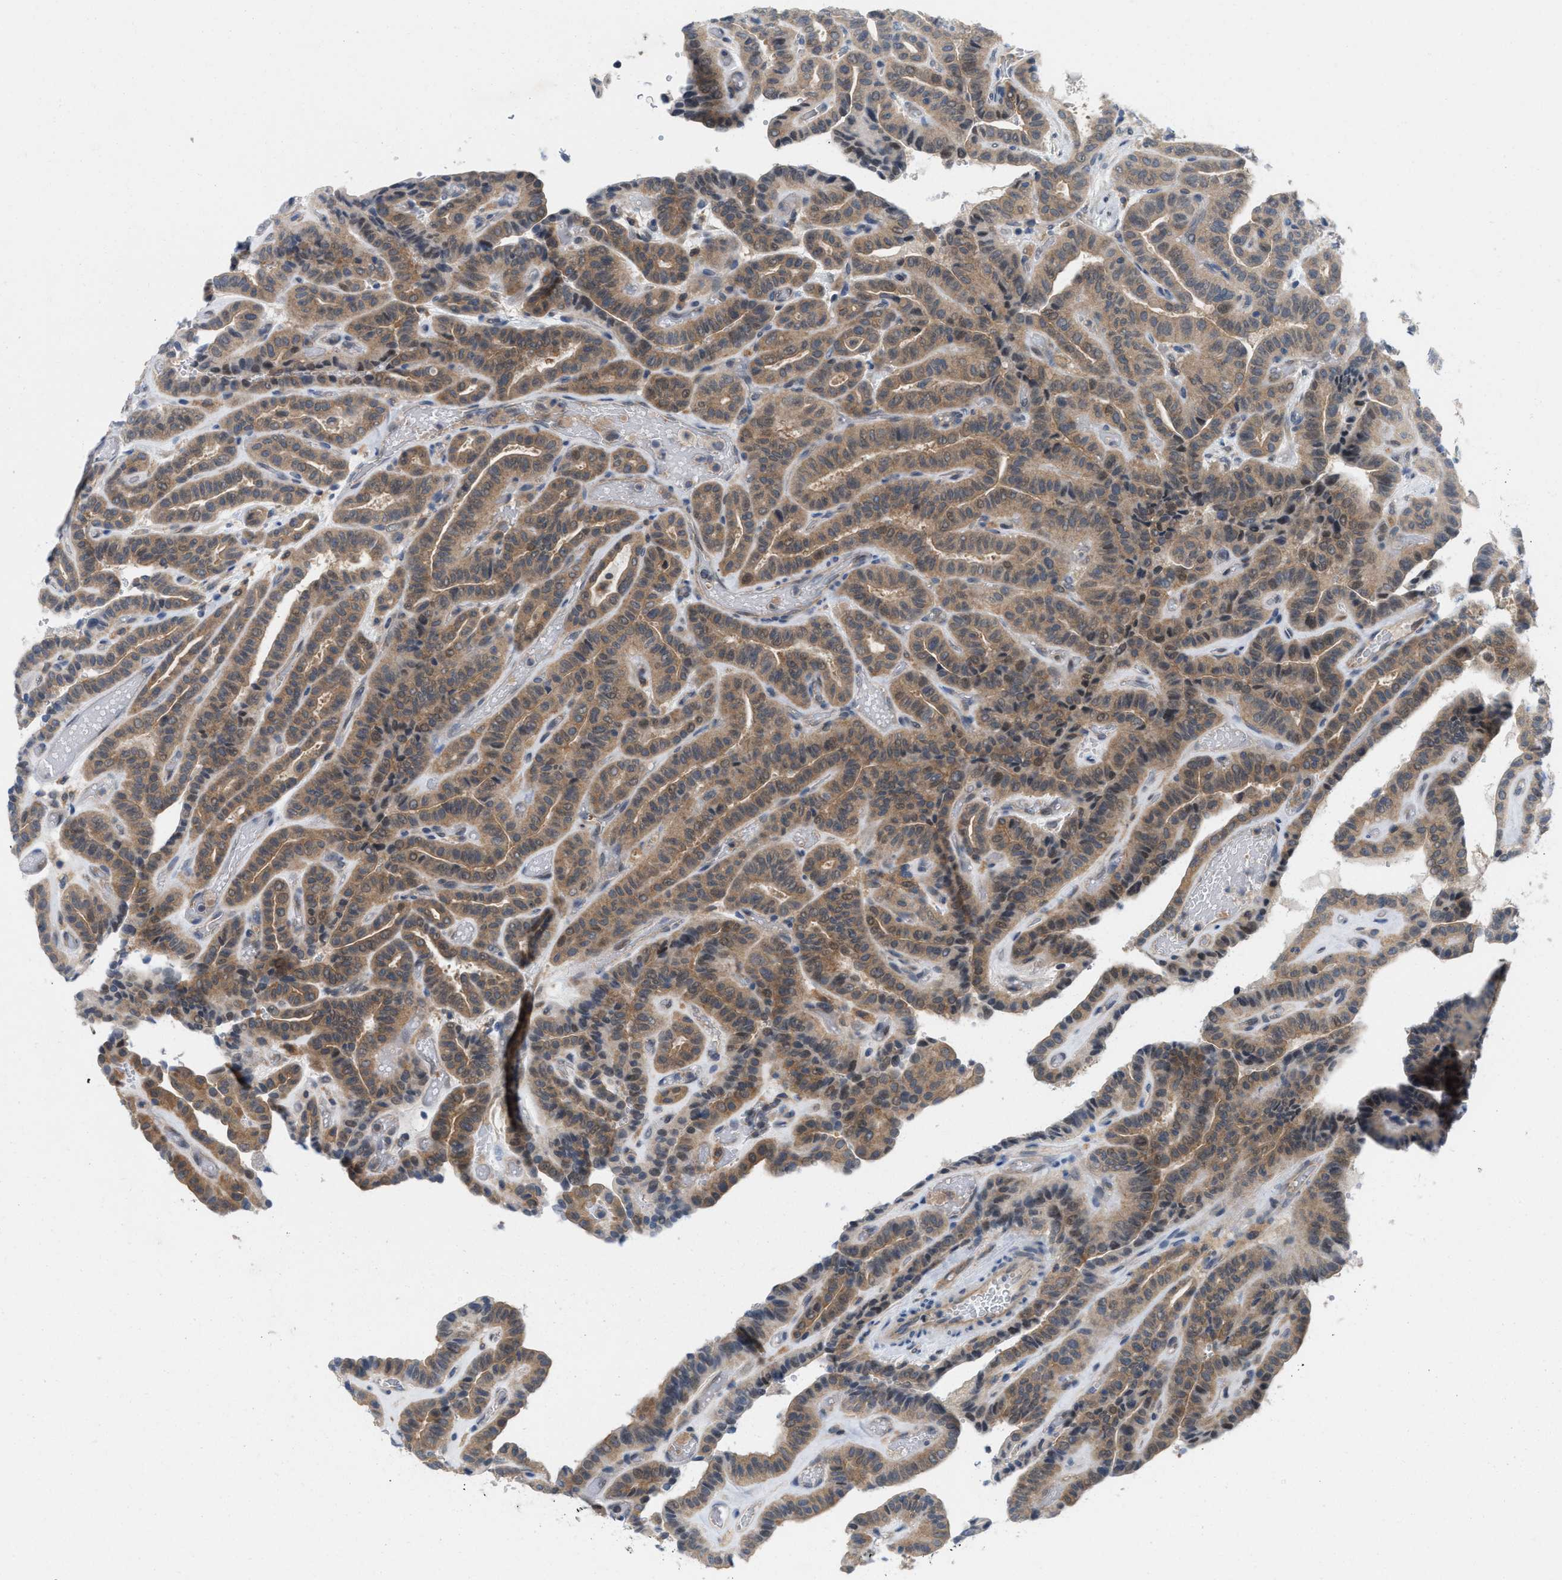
{"staining": {"intensity": "moderate", "quantity": ">75%", "location": "cytoplasmic/membranous"}, "tissue": "thyroid cancer", "cell_type": "Tumor cells", "image_type": "cancer", "snomed": [{"axis": "morphology", "description": "Papillary adenocarcinoma, NOS"}, {"axis": "topography", "description": "Thyroid gland"}], "caption": "Protein expression analysis of papillary adenocarcinoma (thyroid) demonstrates moderate cytoplasmic/membranous staining in about >75% of tumor cells. The protein is shown in brown color, while the nuclei are stained blue.", "gene": "WIPI2", "patient": {"sex": "male", "age": 77}}